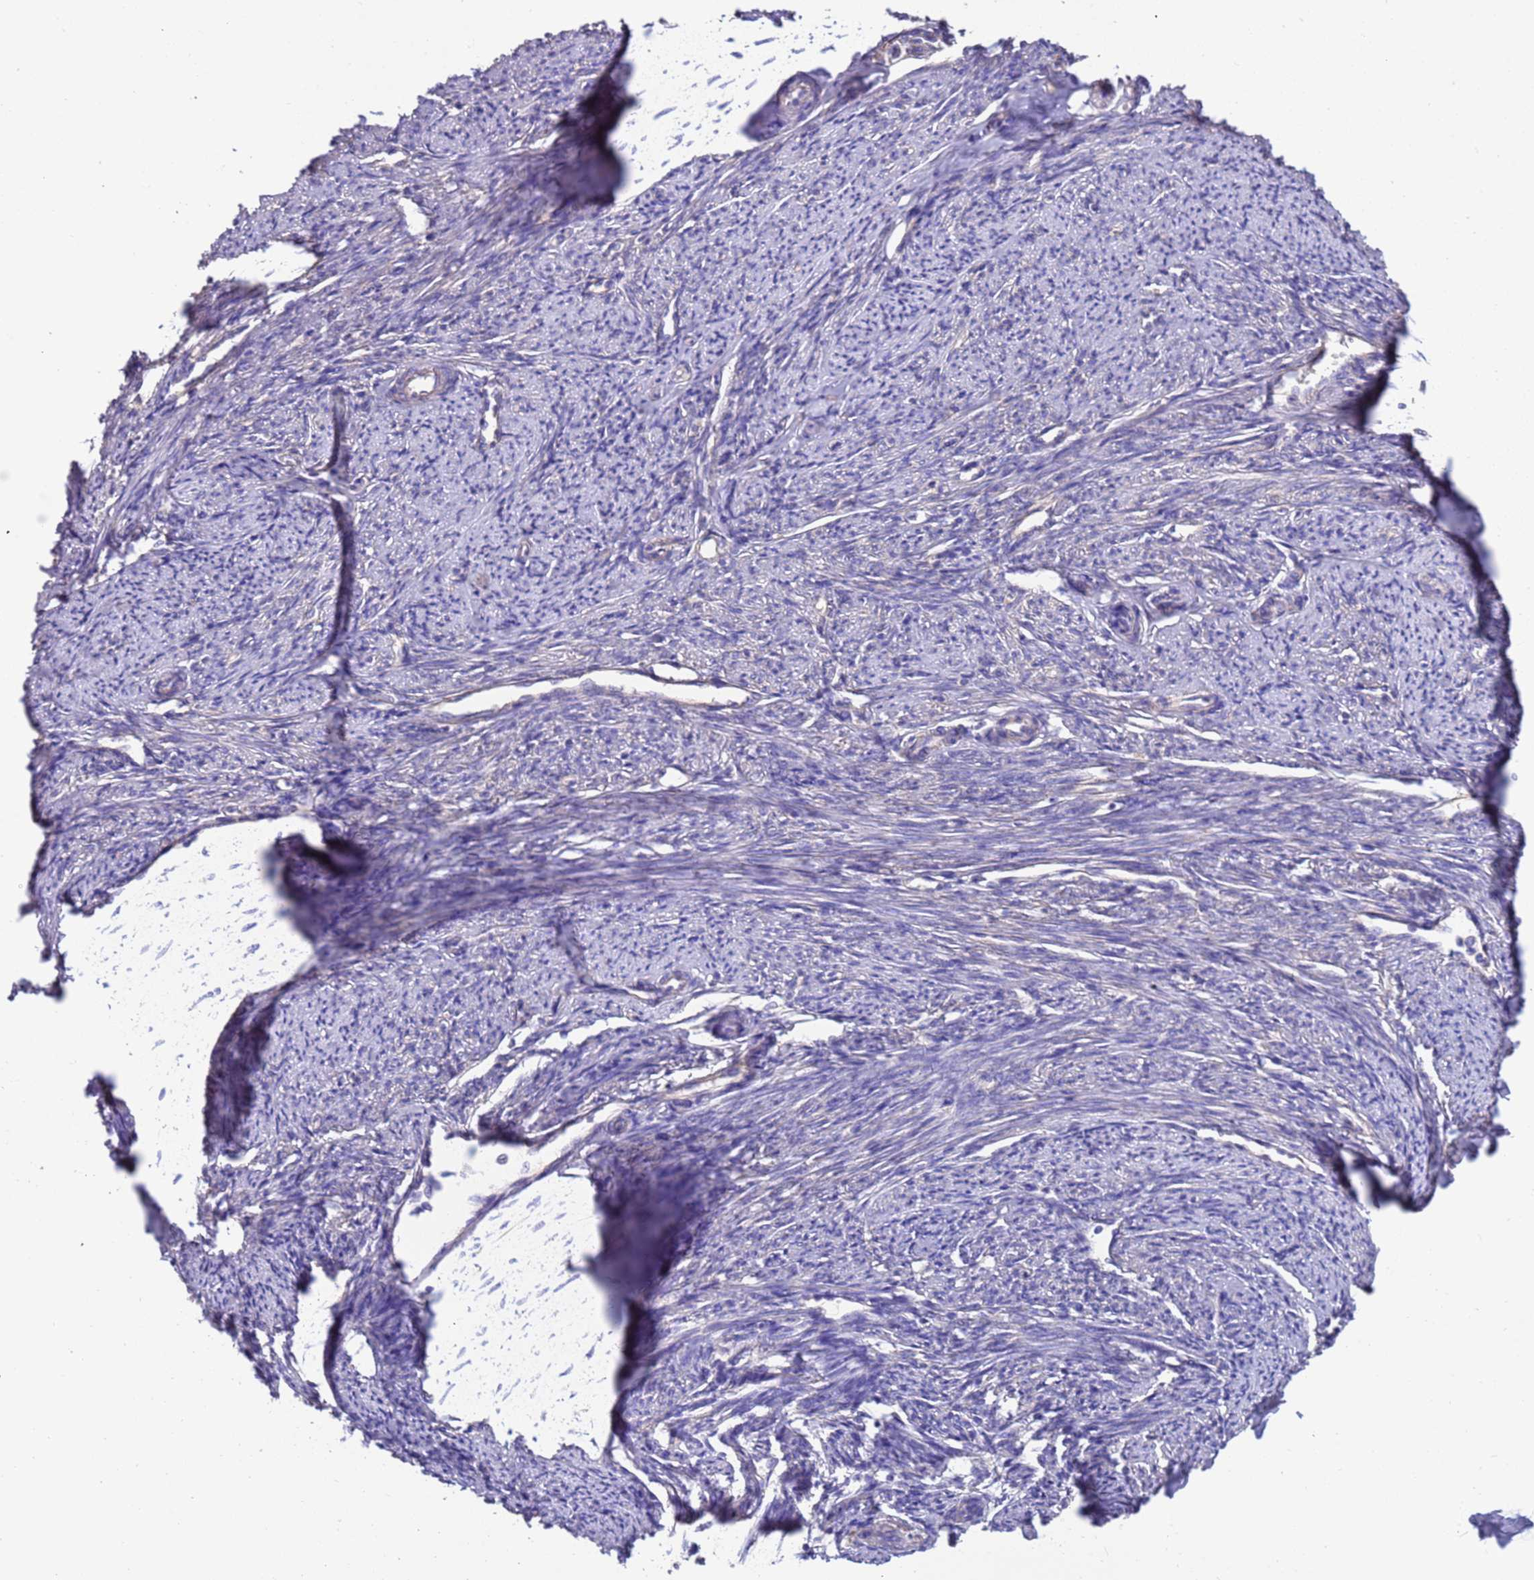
{"staining": {"intensity": "negative", "quantity": "none", "location": "none"}, "tissue": "smooth muscle", "cell_type": "Smooth muscle cells", "image_type": "normal", "snomed": [{"axis": "morphology", "description": "Normal tissue, NOS"}, {"axis": "topography", "description": "Smooth muscle"}, {"axis": "topography", "description": "Uterus"}], "caption": "Smooth muscle stained for a protein using immunohistochemistry (IHC) exhibits no expression smooth muscle cells.", "gene": "SRL", "patient": {"sex": "female", "age": 59}}